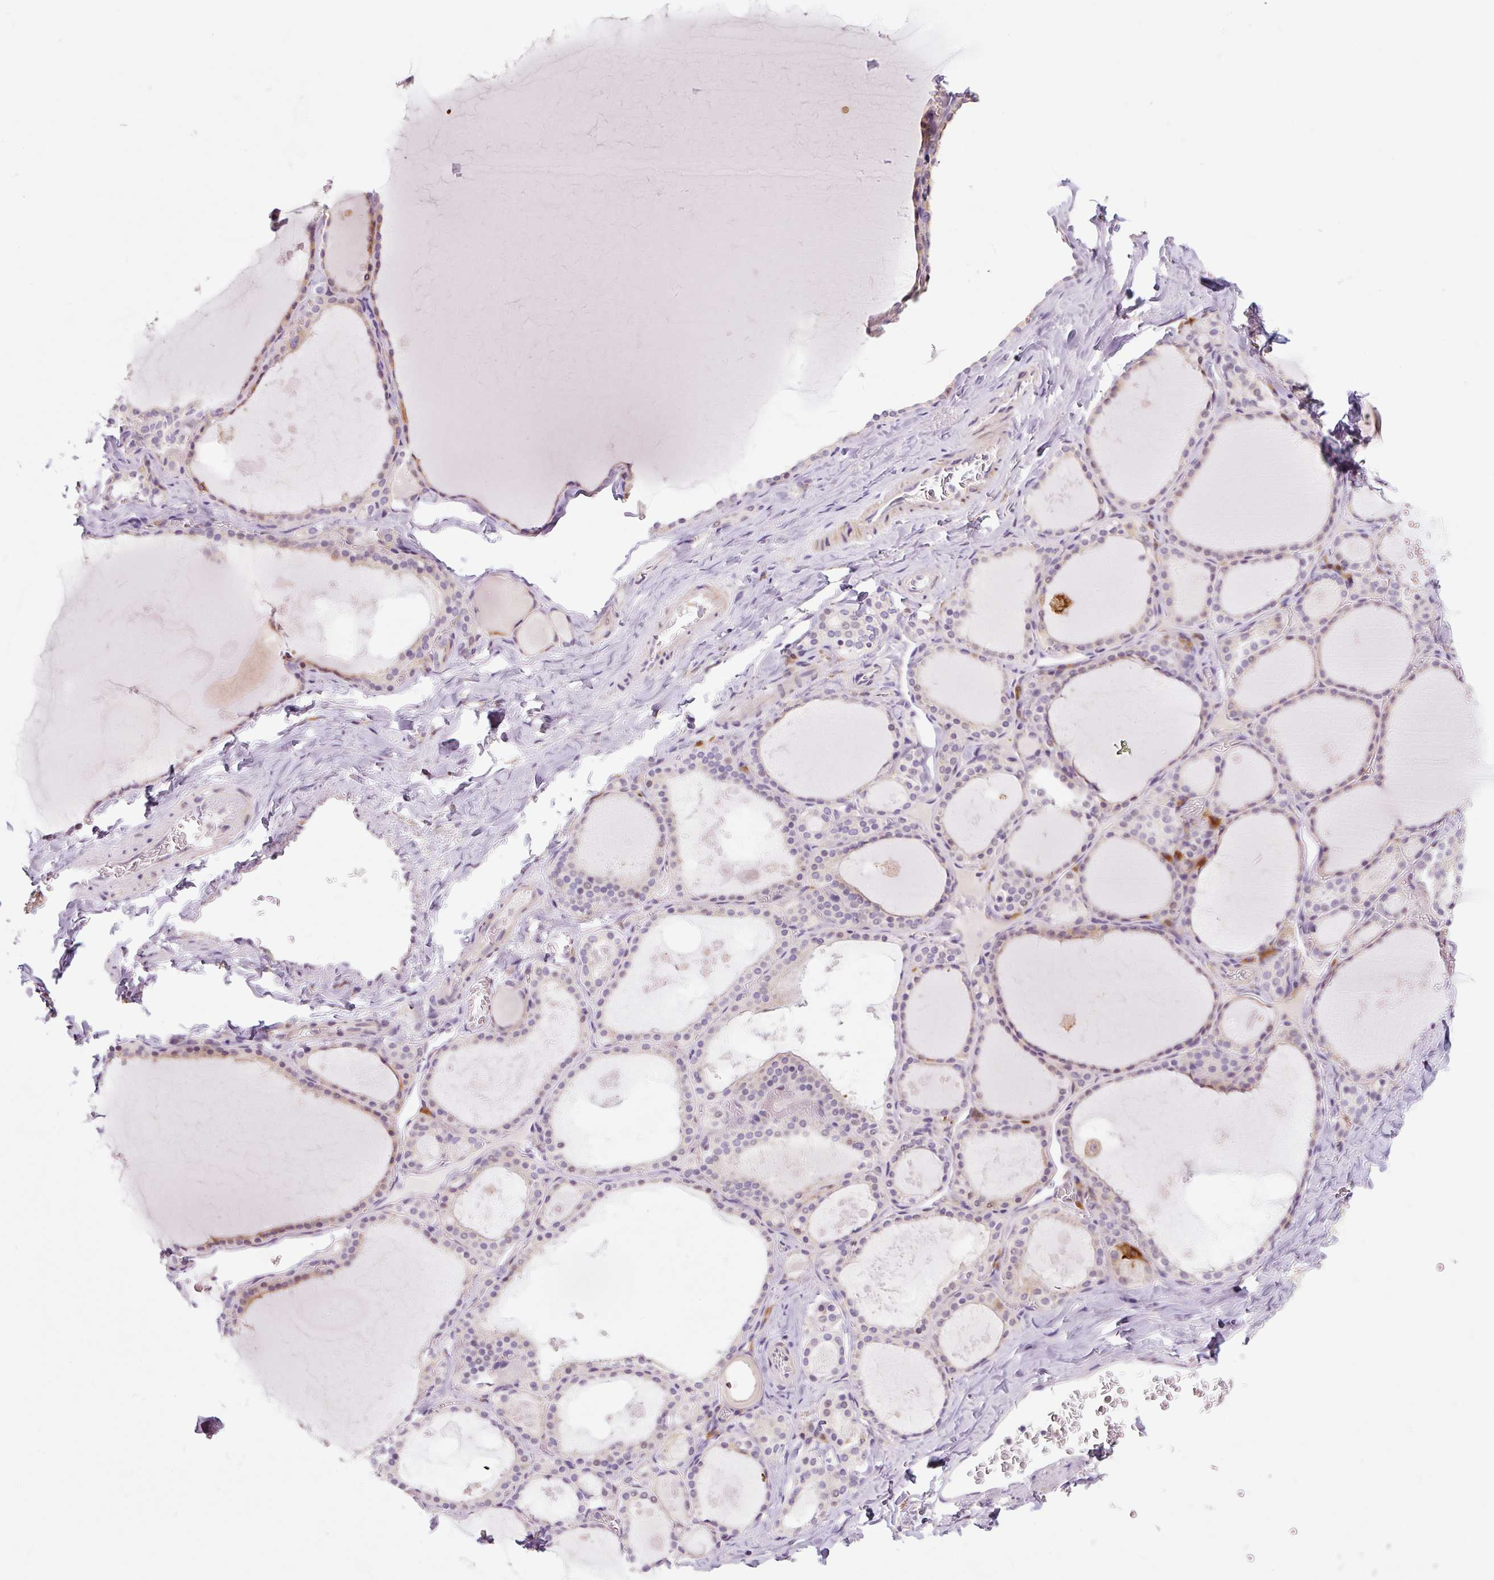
{"staining": {"intensity": "weak", "quantity": "25%-75%", "location": "cytoplasmic/membranous"}, "tissue": "thyroid gland", "cell_type": "Glandular cells", "image_type": "normal", "snomed": [{"axis": "morphology", "description": "Normal tissue, NOS"}, {"axis": "topography", "description": "Thyroid gland"}], "caption": "Immunohistochemistry histopathology image of benign thyroid gland: human thyroid gland stained using immunohistochemistry (IHC) shows low levels of weak protein expression localized specifically in the cytoplasmic/membranous of glandular cells, appearing as a cytoplasmic/membranous brown color.", "gene": "FUT10", "patient": {"sex": "male", "age": 56}}